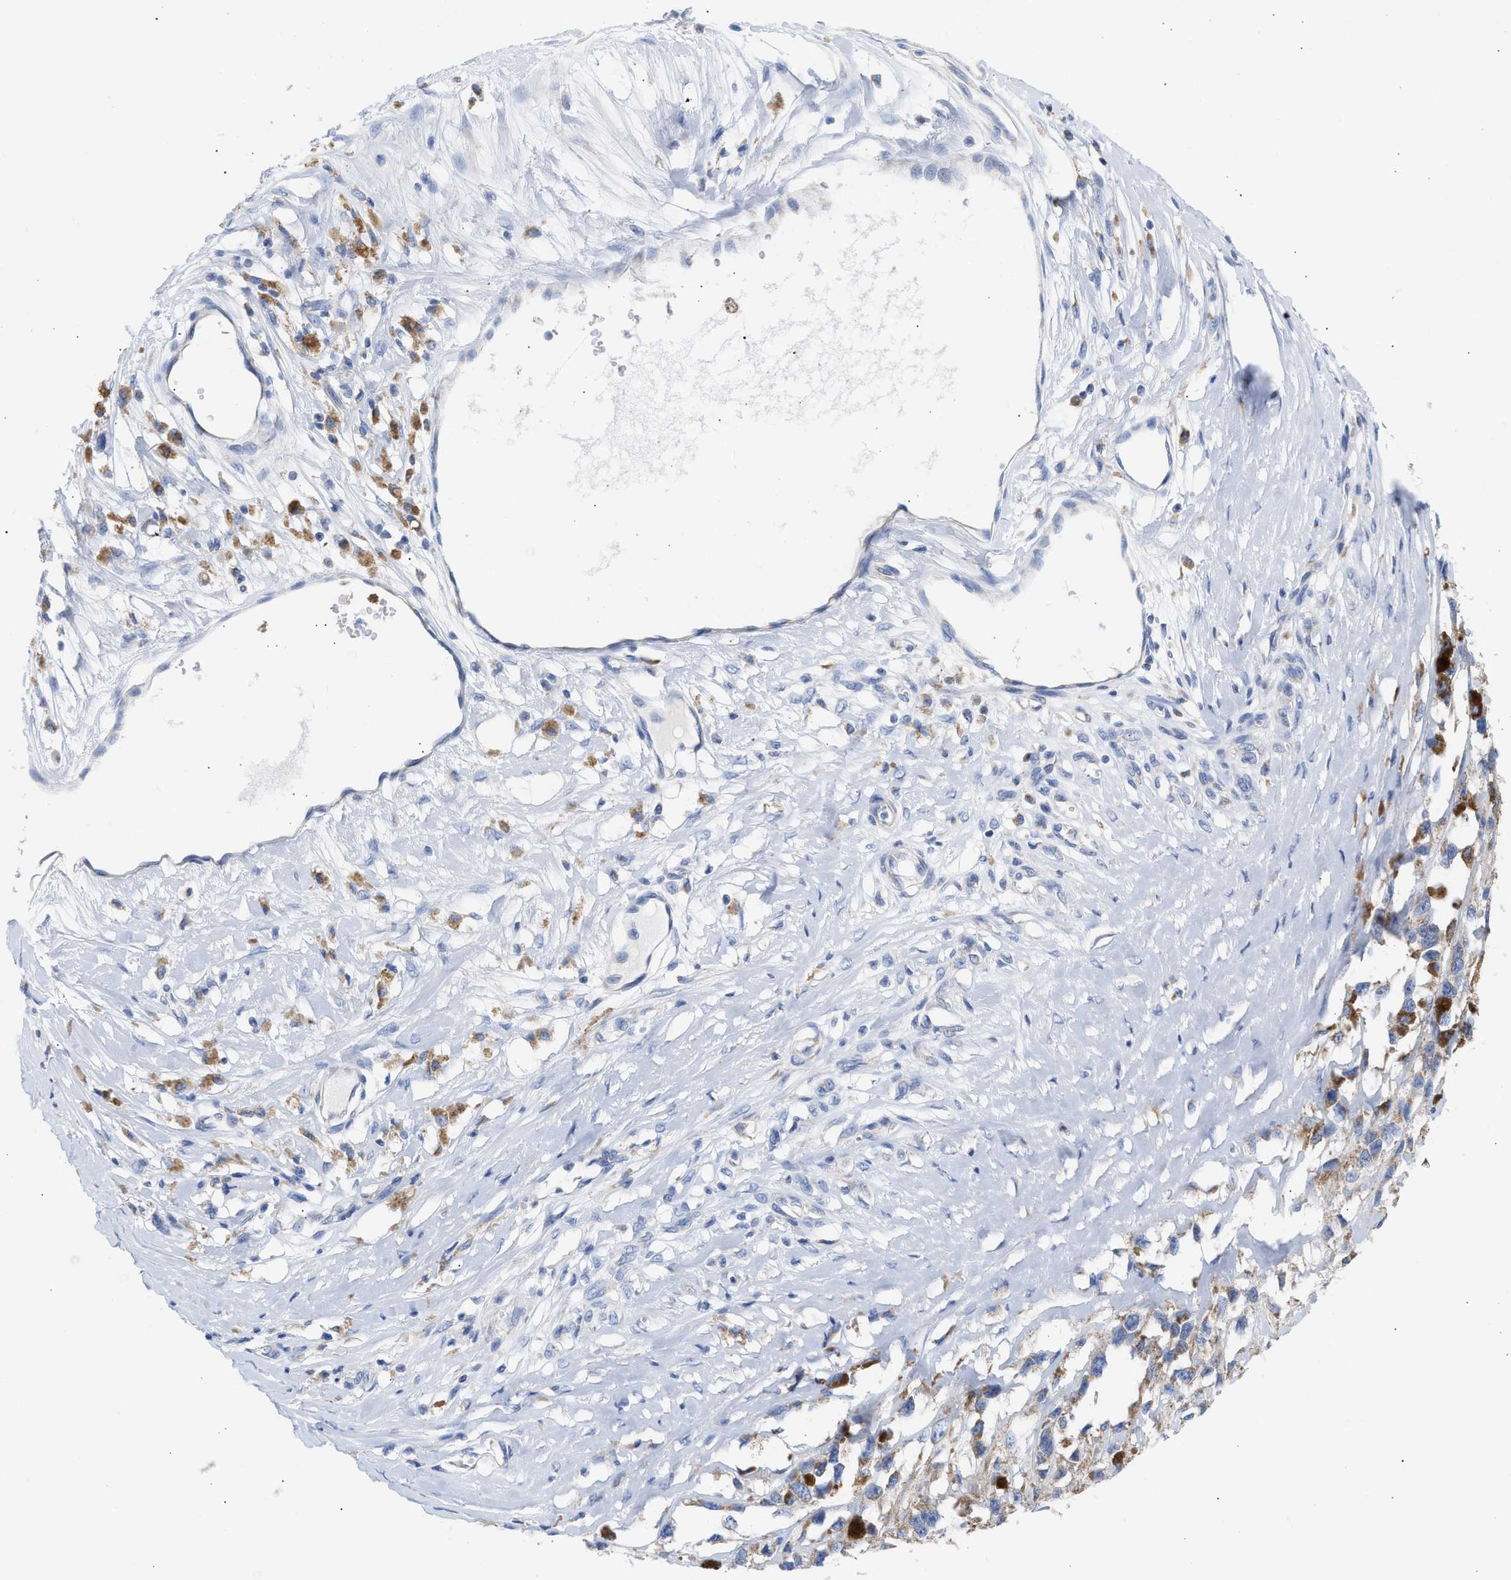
{"staining": {"intensity": "weak", "quantity": "<25%", "location": "cytoplasmic/membranous"}, "tissue": "melanoma", "cell_type": "Tumor cells", "image_type": "cancer", "snomed": [{"axis": "morphology", "description": "Malignant melanoma, Metastatic site"}, {"axis": "topography", "description": "Lymph node"}], "caption": "A high-resolution image shows immunohistochemistry staining of melanoma, which demonstrates no significant expression in tumor cells.", "gene": "ACOT13", "patient": {"sex": "male", "age": 59}}